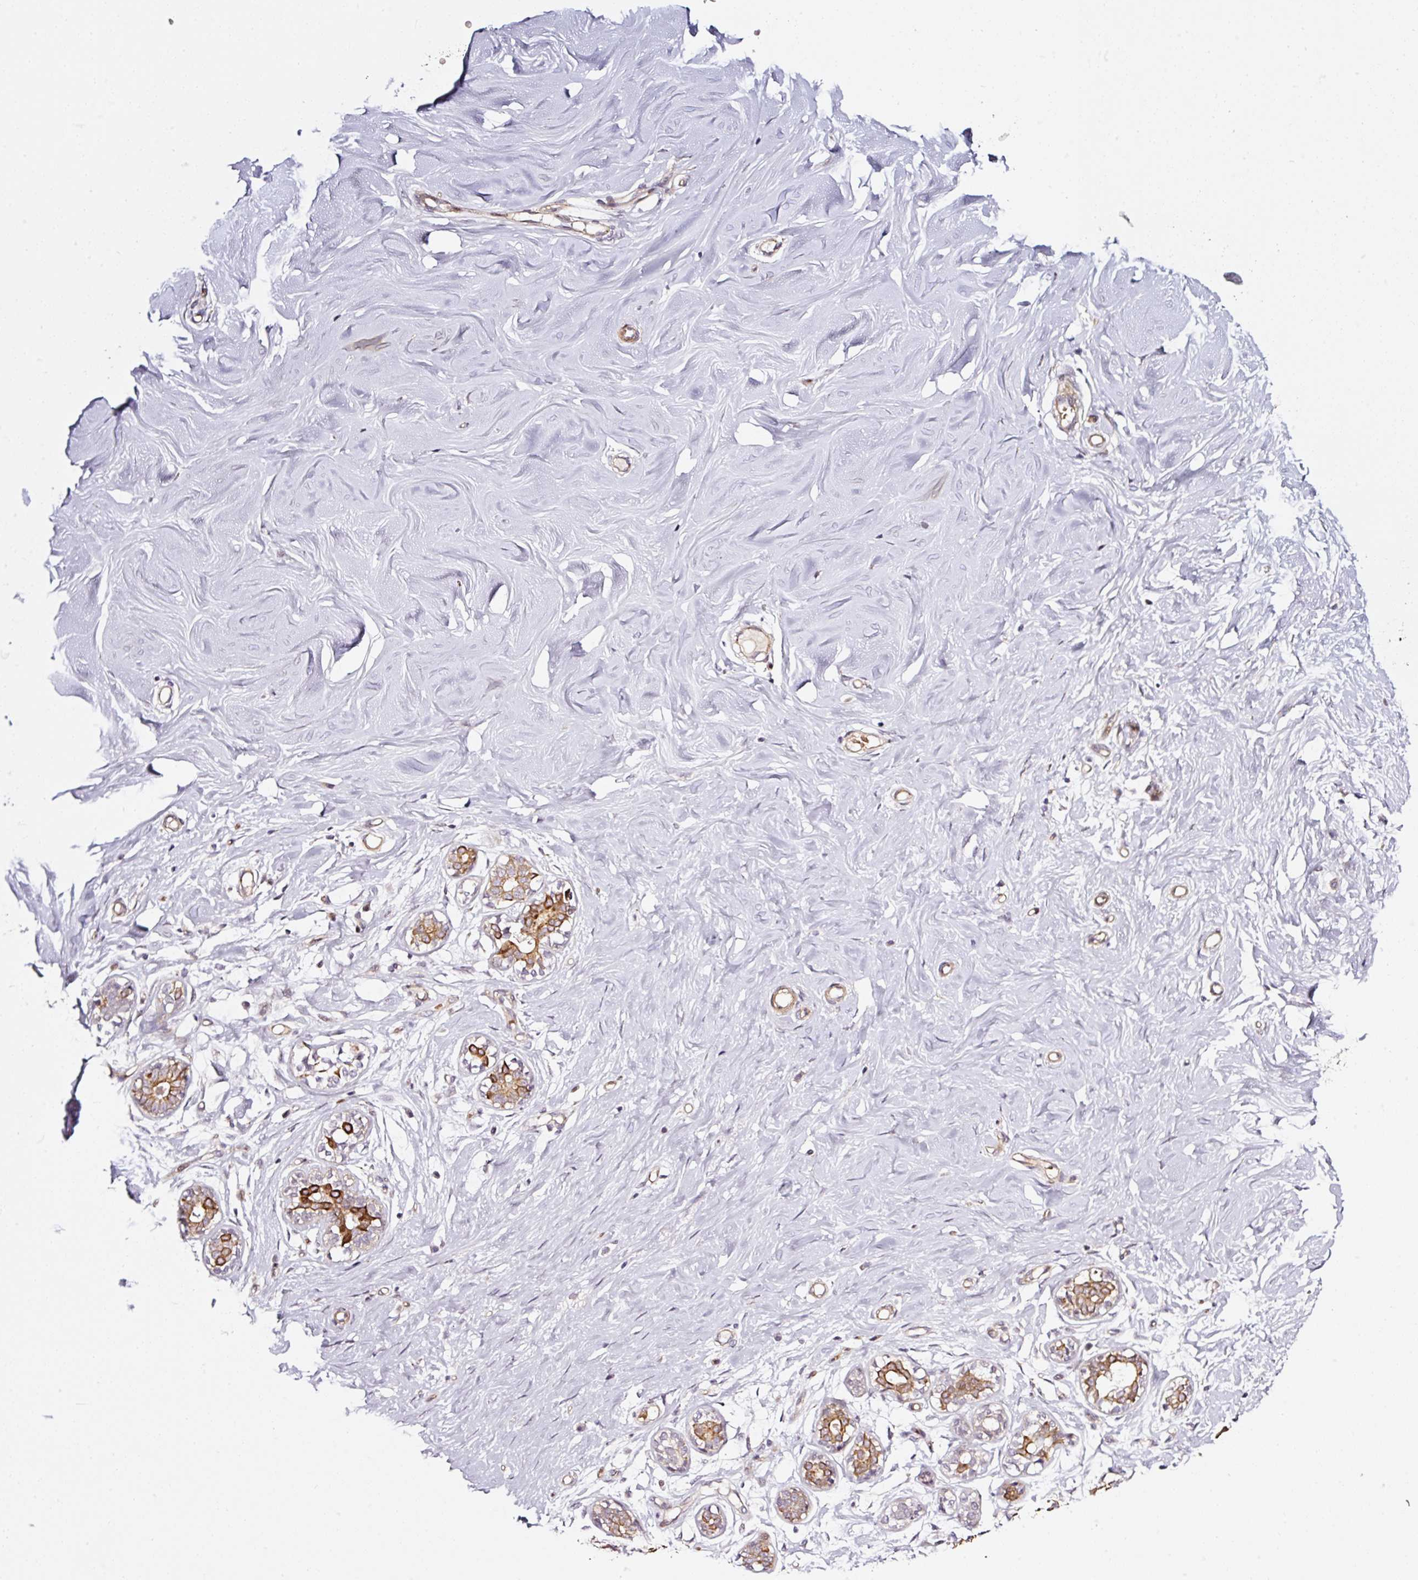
{"staining": {"intensity": "negative", "quantity": "none", "location": "none"}, "tissue": "breast", "cell_type": "Adipocytes", "image_type": "normal", "snomed": [{"axis": "morphology", "description": "Normal tissue, NOS"}, {"axis": "topography", "description": "Breast"}], "caption": "Immunohistochemistry (IHC) of benign human breast shows no positivity in adipocytes.", "gene": "ANKRD20A1", "patient": {"sex": "female", "age": 27}}